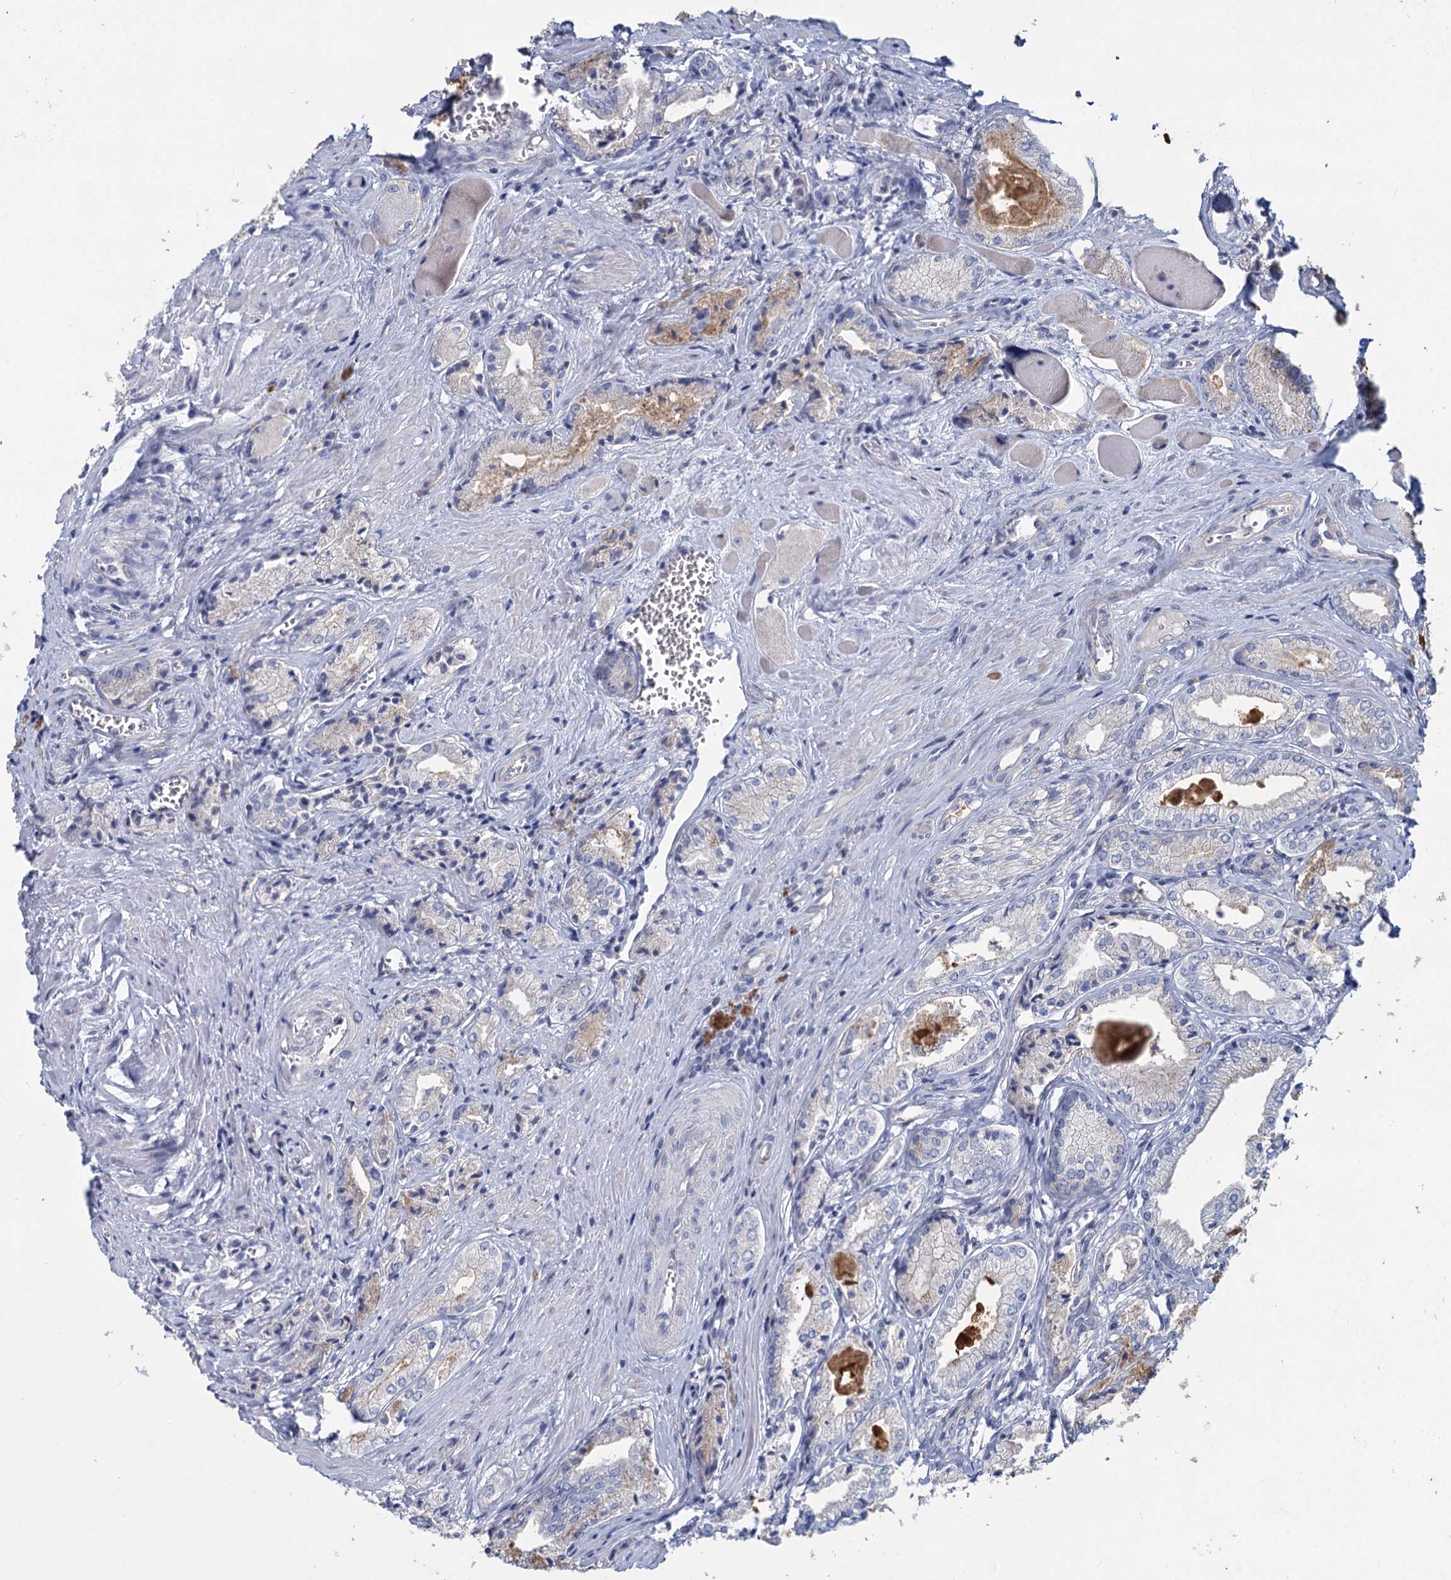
{"staining": {"intensity": "negative", "quantity": "none", "location": "none"}, "tissue": "prostate cancer", "cell_type": "Tumor cells", "image_type": "cancer", "snomed": [{"axis": "morphology", "description": "Adenocarcinoma, Low grade"}, {"axis": "topography", "description": "Prostate"}], "caption": "A high-resolution histopathology image shows IHC staining of low-grade adenocarcinoma (prostate), which demonstrates no significant expression in tumor cells.", "gene": "HES2", "patient": {"sex": "male", "age": 60}}